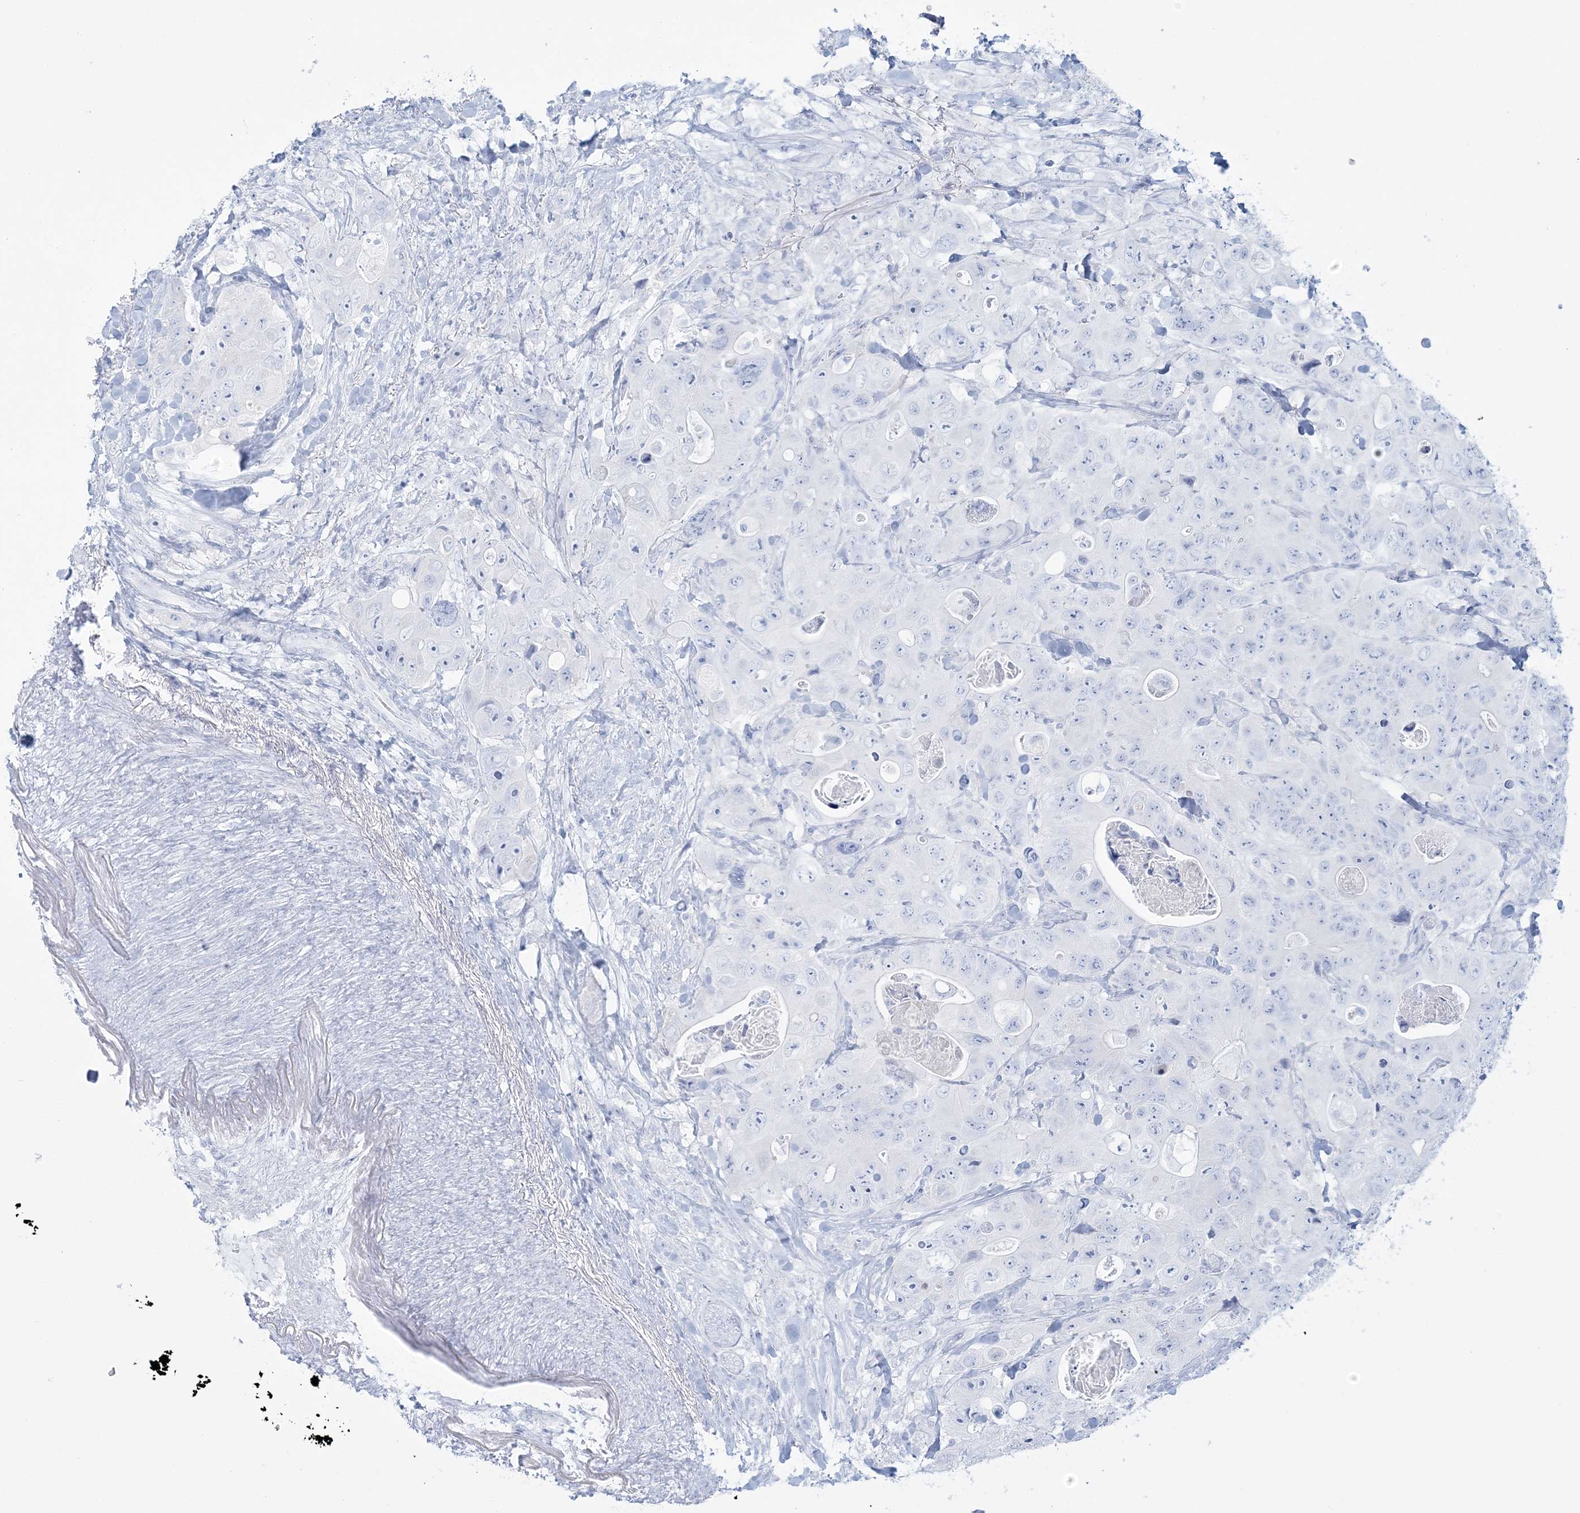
{"staining": {"intensity": "negative", "quantity": "none", "location": "none"}, "tissue": "colorectal cancer", "cell_type": "Tumor cells", "image_type": "cancer", "snomed": [{"axis": "morphology", "description": "Adenocarcinoma, NOS"}, {"axis": "topography", "description": "Colon"}], "caption": "The image exhibits no significant positivity in tumor cells of adenocarcinoma (colorectal).", "gene": "ADGB", "patient": {"sex": "female", "age": 46}}